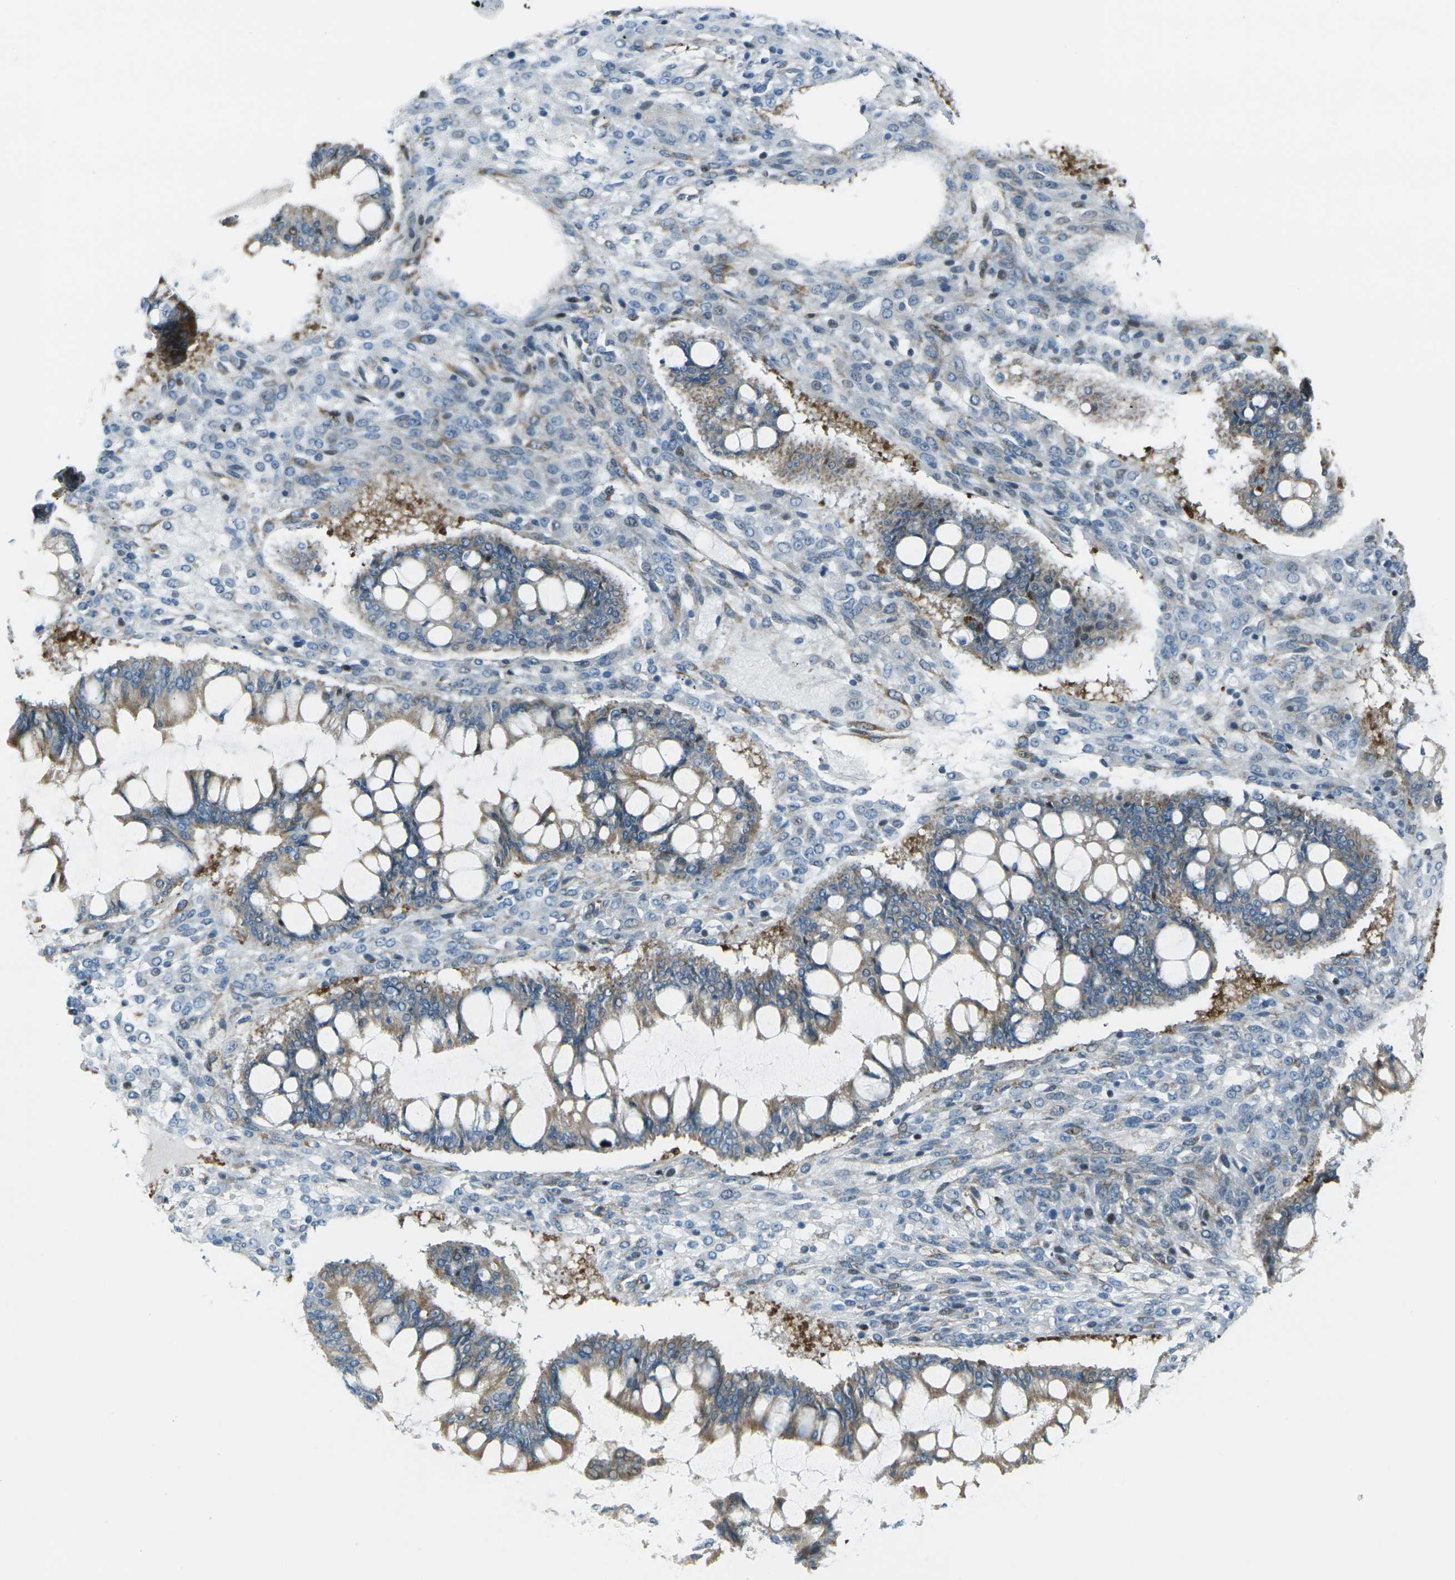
{"staining": {"intensity": "moderate", "quantity": ">75%", "location": "cytoplasmic/membranous"}, "tissue": "ovarian cancer", "cell_type": "Tumor cells", "image_type": "cancer", "snomed": [{"axis": "morphology", "description": "Cystadenocarcinoma, mucinous, NOS"}, {"axis": "topography", "description": "Ovary"}], "caption": "A photomicrograph of human ovarian mucinous cystadenocarcinoma stained for a protein displays moderate cytoplasmic/membranous brown staining in tumor cells.", "gene": "CELSR2", "patient": {"sex": "female", "age": 73}}